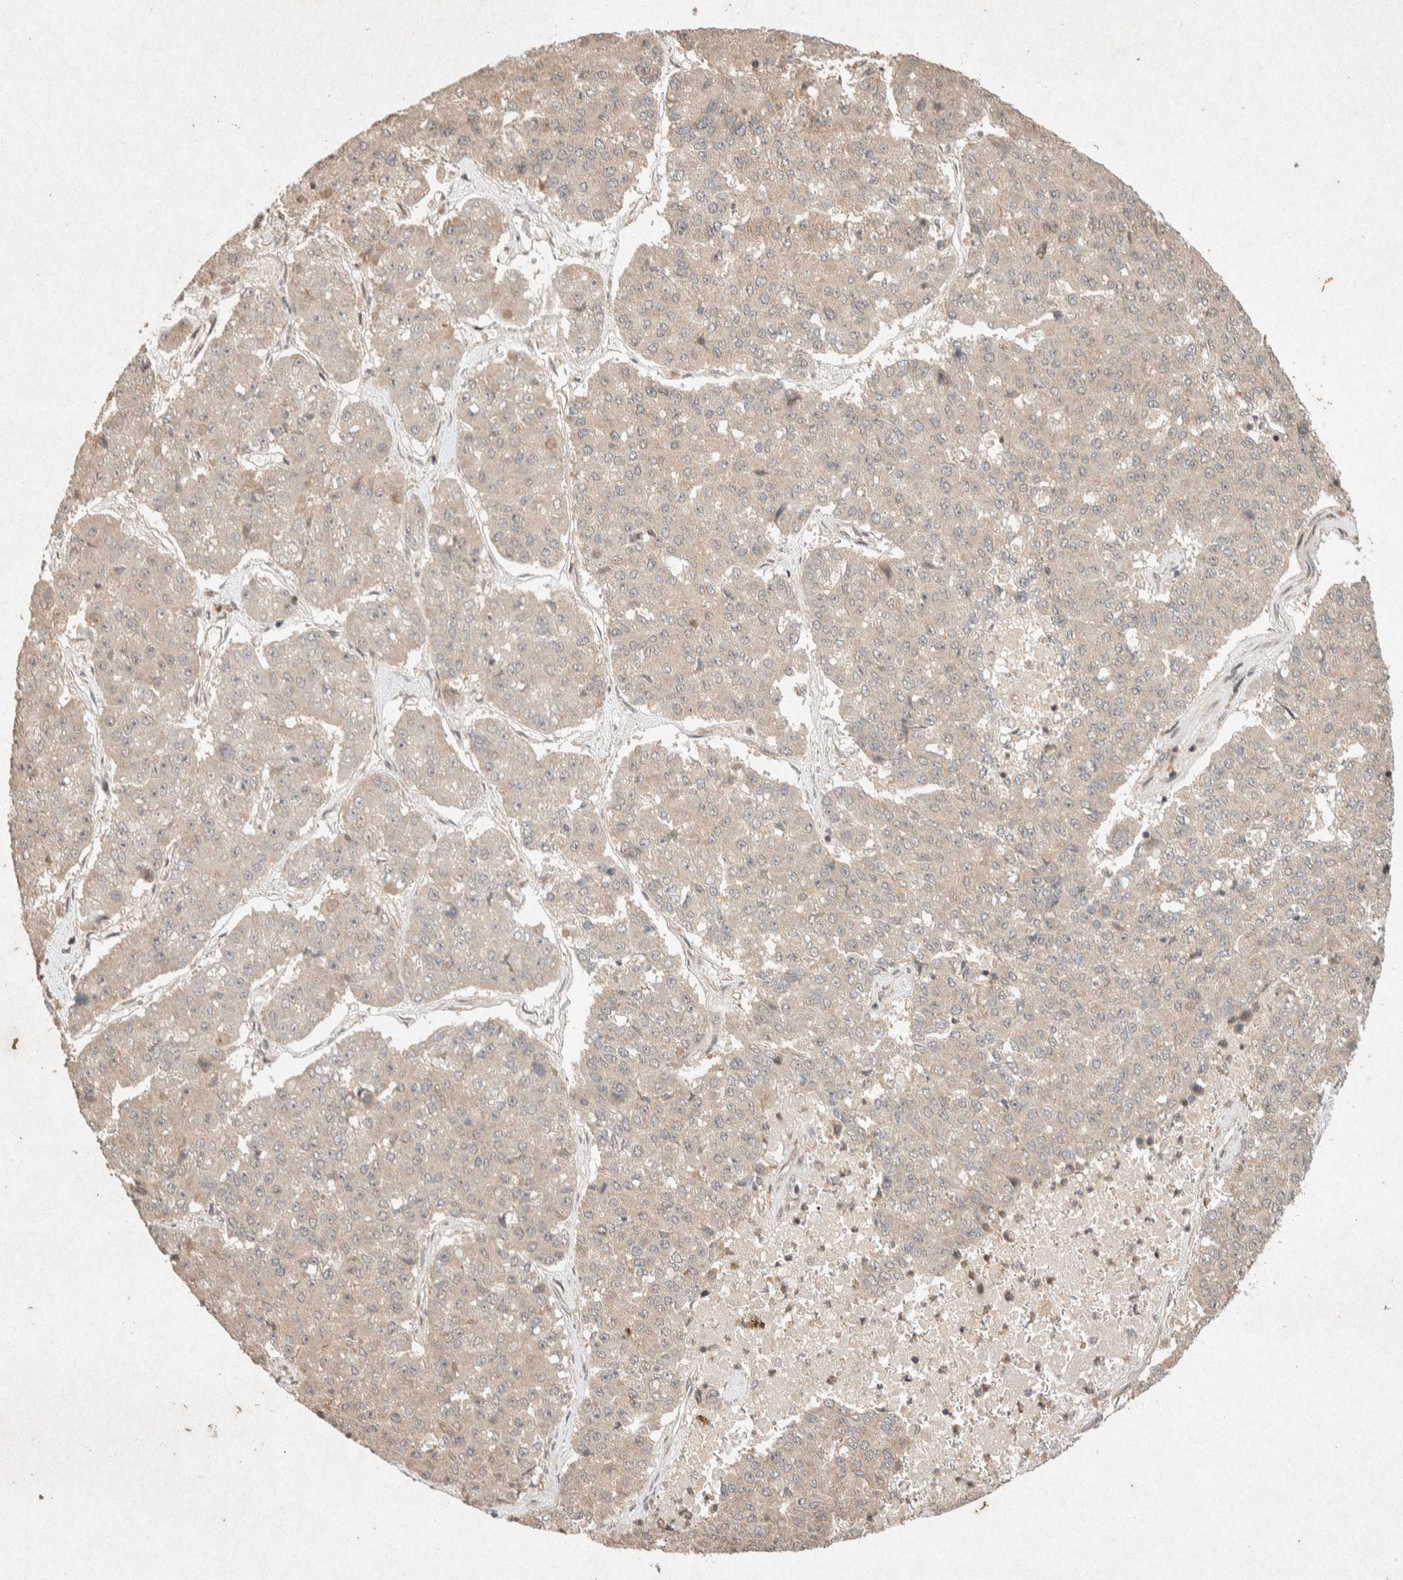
{"staining": {"intensity": "negative", "quantity": "none", "location": "none"}, "tissue": "pancreatic cancer", "cell_type": "Tumor cells", "image_type": "cancer", "snomed": [{"axis": "morphology", "description": "Adenocarcinoma, NOS"}, {"axis": "topography", "description": "Pancreas"}], "caption": "An immunohistochemistry (IHC) micrograph of pancreatic cancer is shown. There is no staining in tumor cells of pancreatic cancer.", "gene": "THRA", "patient": {"sex": "male", "age": 50}}